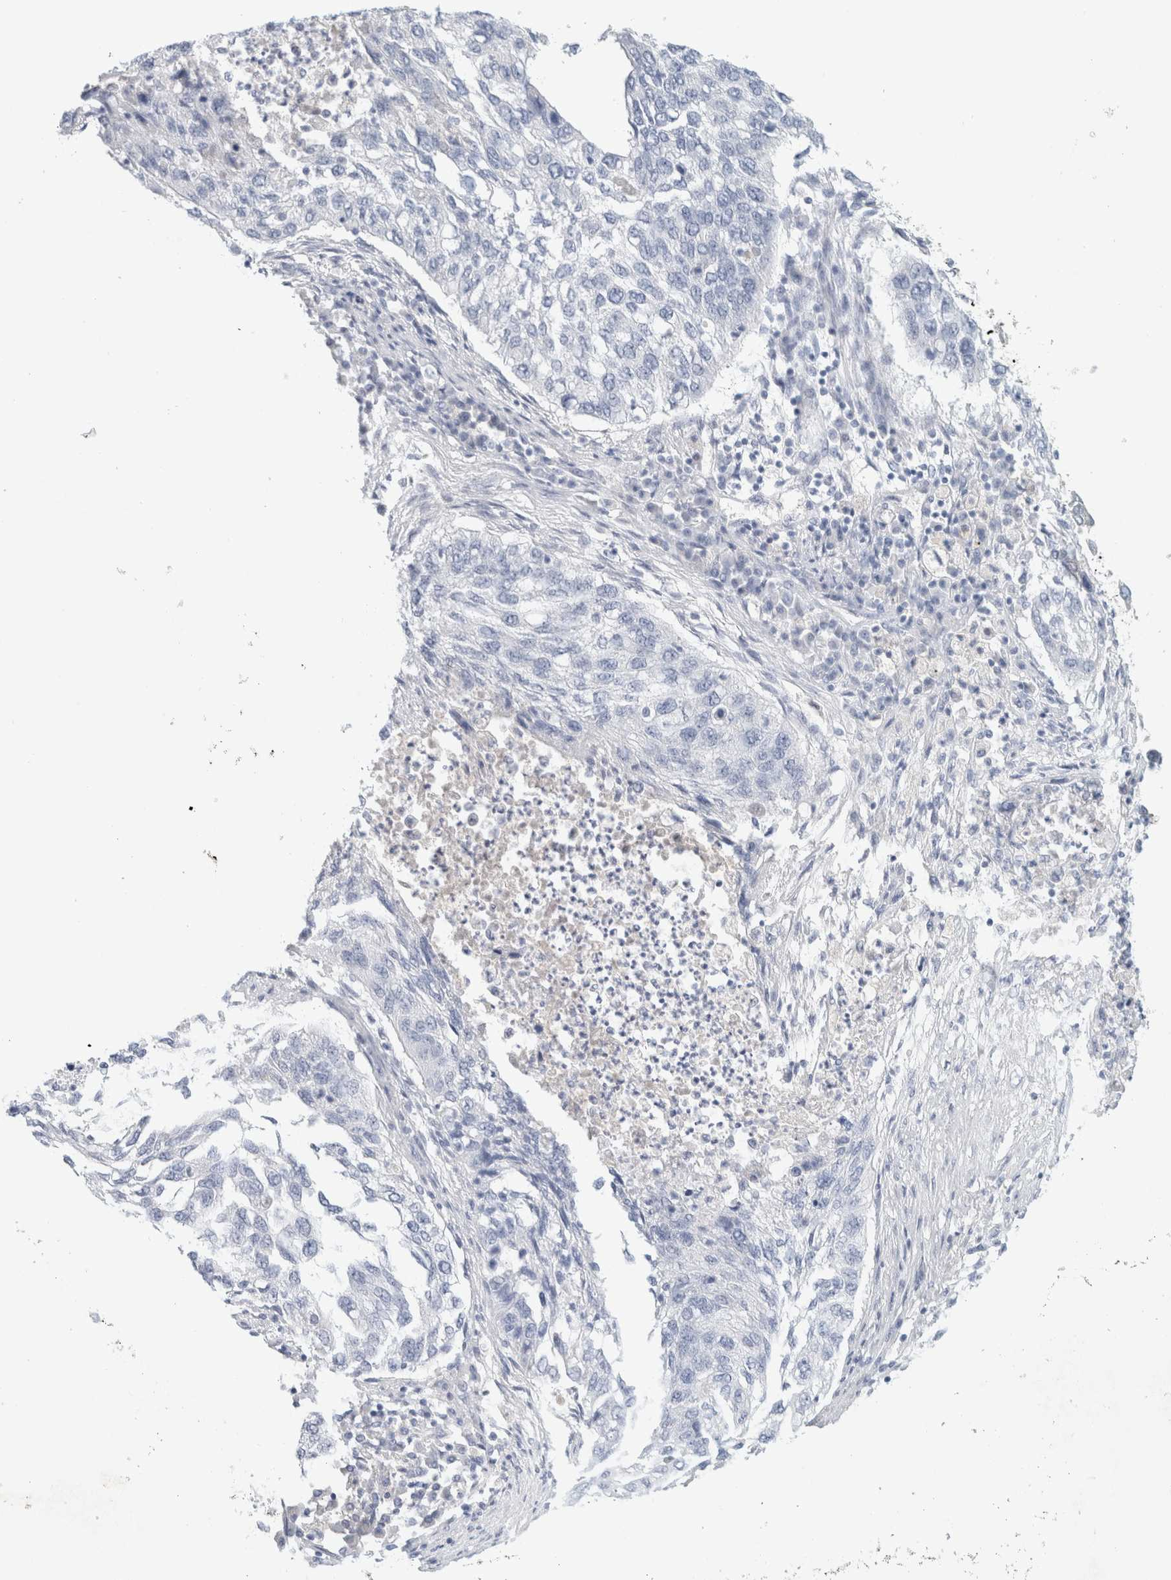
{"staining": {"intensity": "negative", "quantity": "none", "location": "none"}, "tissue": "lung cancer", "cell_type": "Tumor cells", "image_type": "cancer", "snomed": [{"axis": "morphology", "description": "Squamous cell carcinoma, NOS"}, {"axis": "topography", "description": "Lung"}], "caption": "Immunohistochemical staining of squamous cell carcinoma (lung) demonstrates no significant positivity in tumor cells.", "gene": "HEXD", "patient": {"sex": "female", "age": 63}}